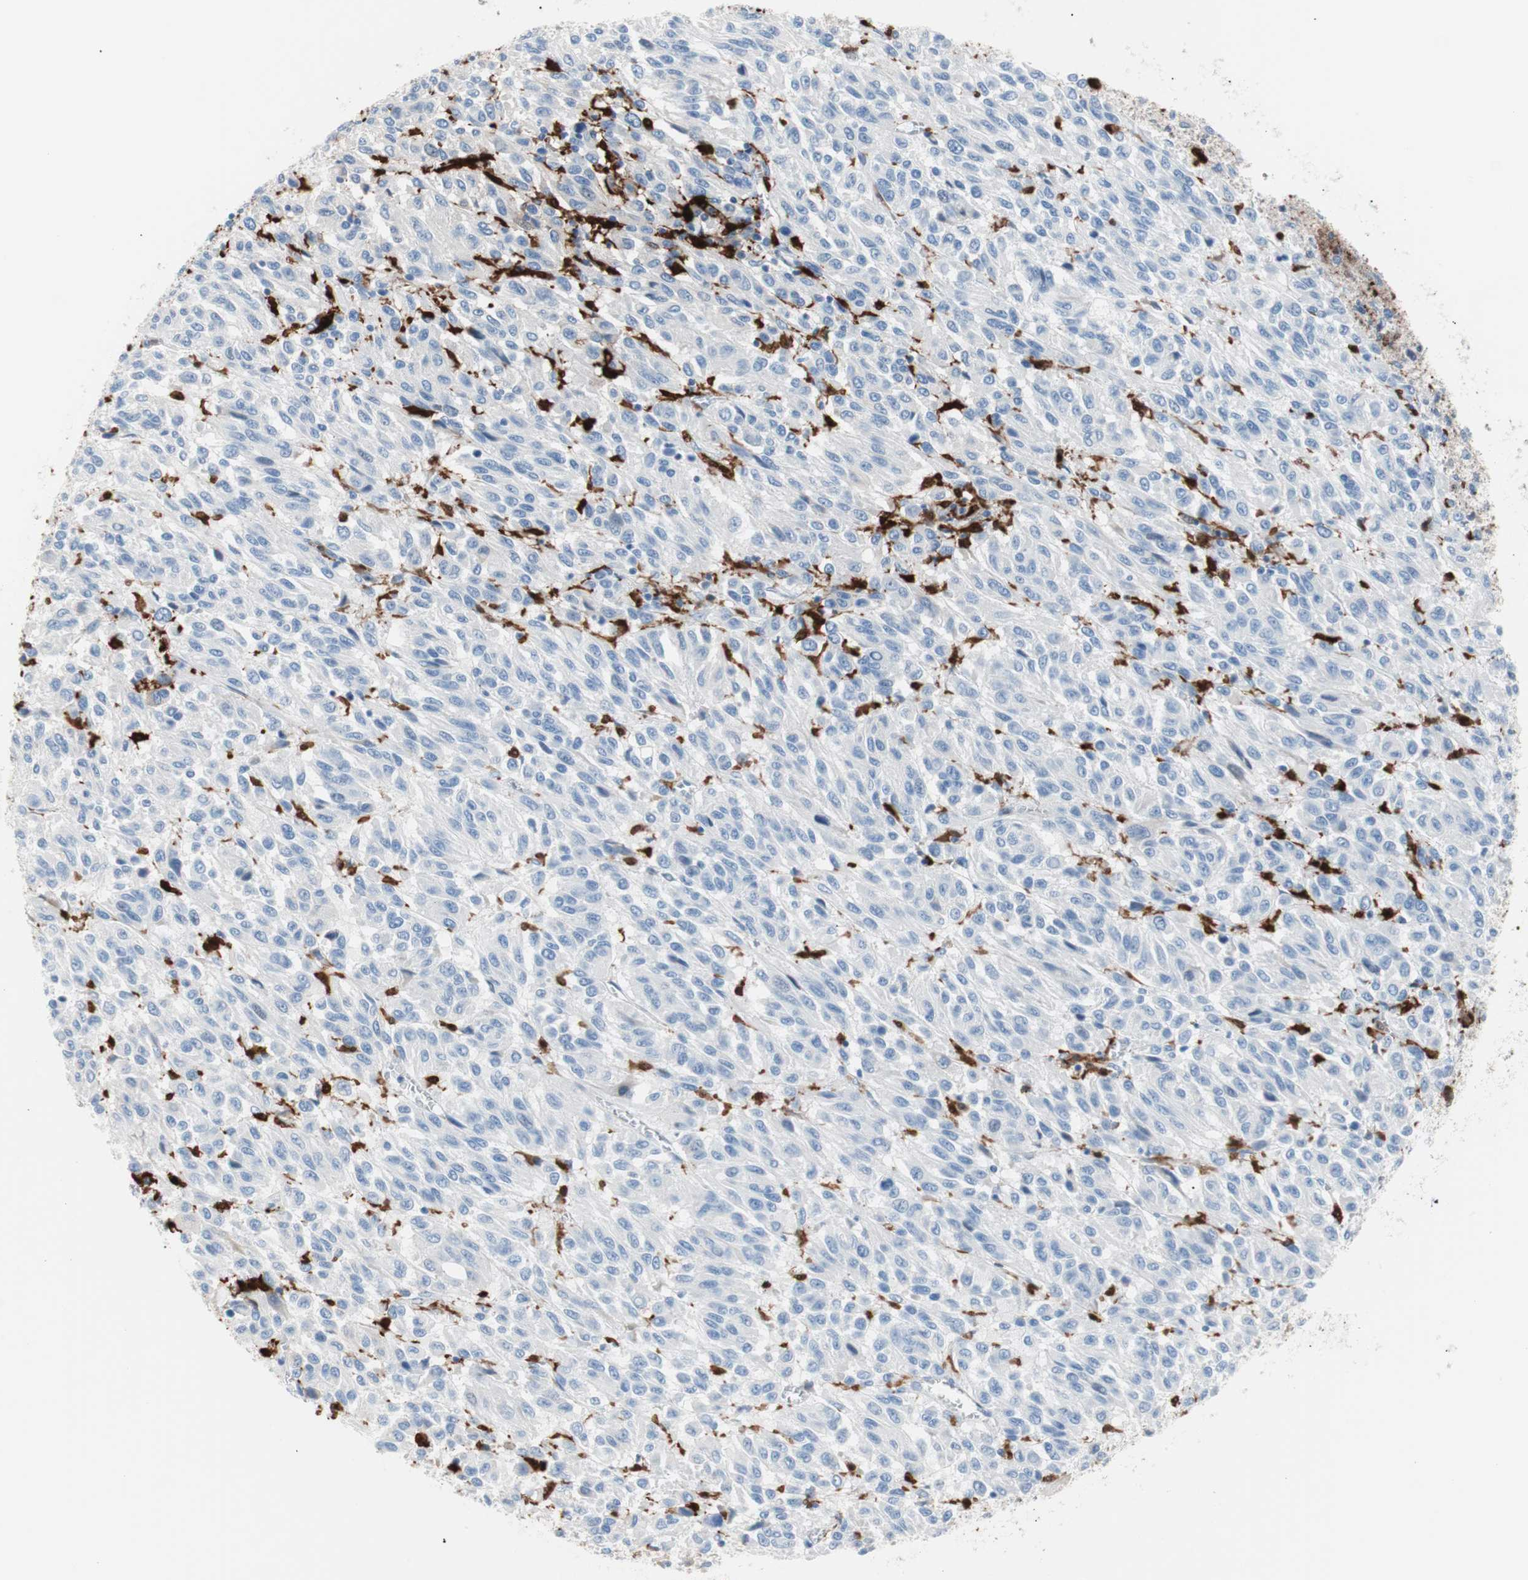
{"staining": {"intensity": "negative", "quantity": "none", "location": "none"}, "tissue": "melanoma", "cell_type": "Tumor cells", "image_type": "cancer", "snomed": [{"axis": "morphology", "description": "Malignant melanoma, Metastatic site"}, {"axis": "topography", "description": "Lung"}], "caption": "Tumor cells show no significant positivity in malignant melanoma (metastatic site).", "gene": "IL18", "patient": {"sex": "male", "age": 64}}